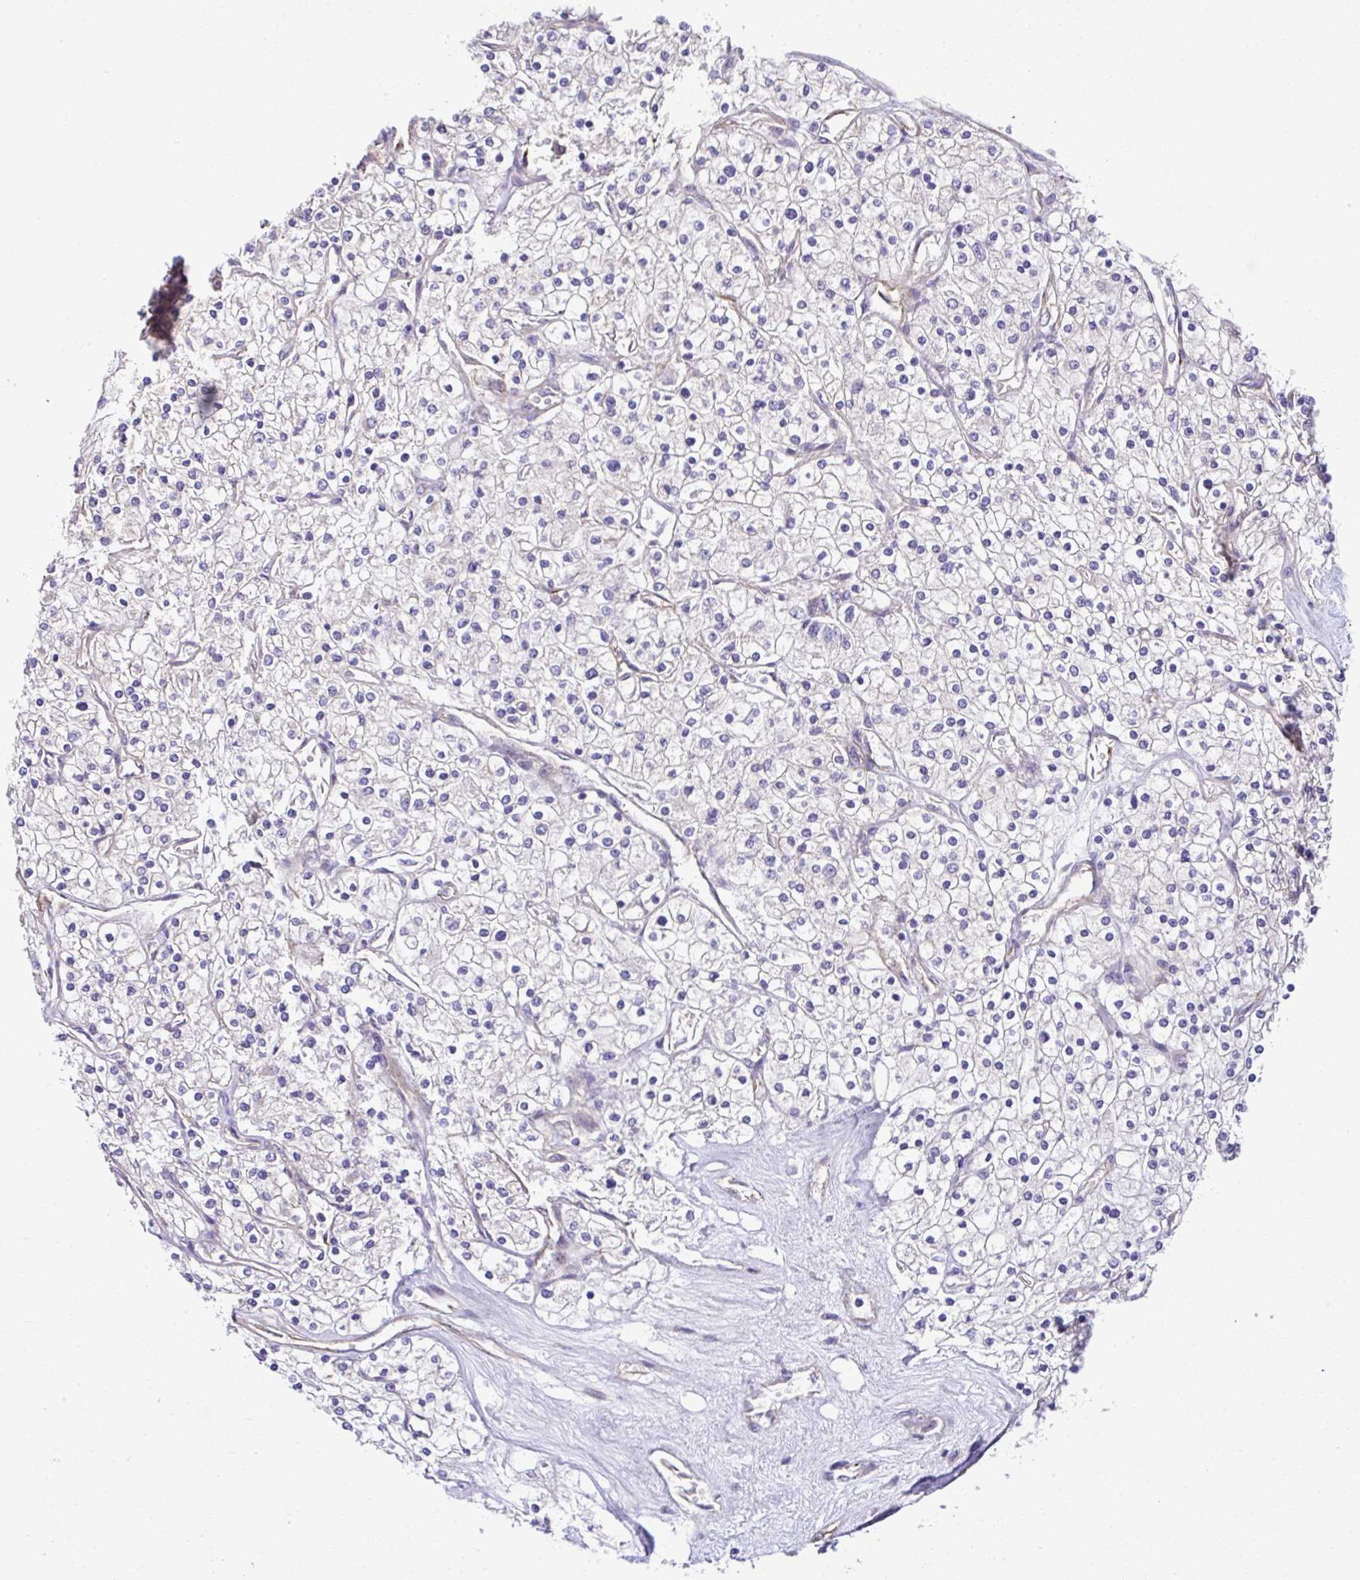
{"staining": {"intensity": "negative", "quantity": "none", "location": "none"}, "tissue": "renal cancer", "cell_type": "Tumor cells", "image_type": "cancer", "snomed": [{"axis": "morphology", "description": "Adenocarcinoma, NOS"}, {"axis": "topography", "description": "Kidney"}], "caption": "IHC histopathology image of human renal cancer (adenocarcinoma) stained for a protein (brown), which exhibits no expression in tumor cells. (Stains: DAB (3,3'-diaminobenzidine) immunohistochemistry with hematoxylin counter stain, Microscopy: brightfield microscopy at high magnification).", "gene": "TRIM52", "patient": {"sex": "male", "age": 80}}